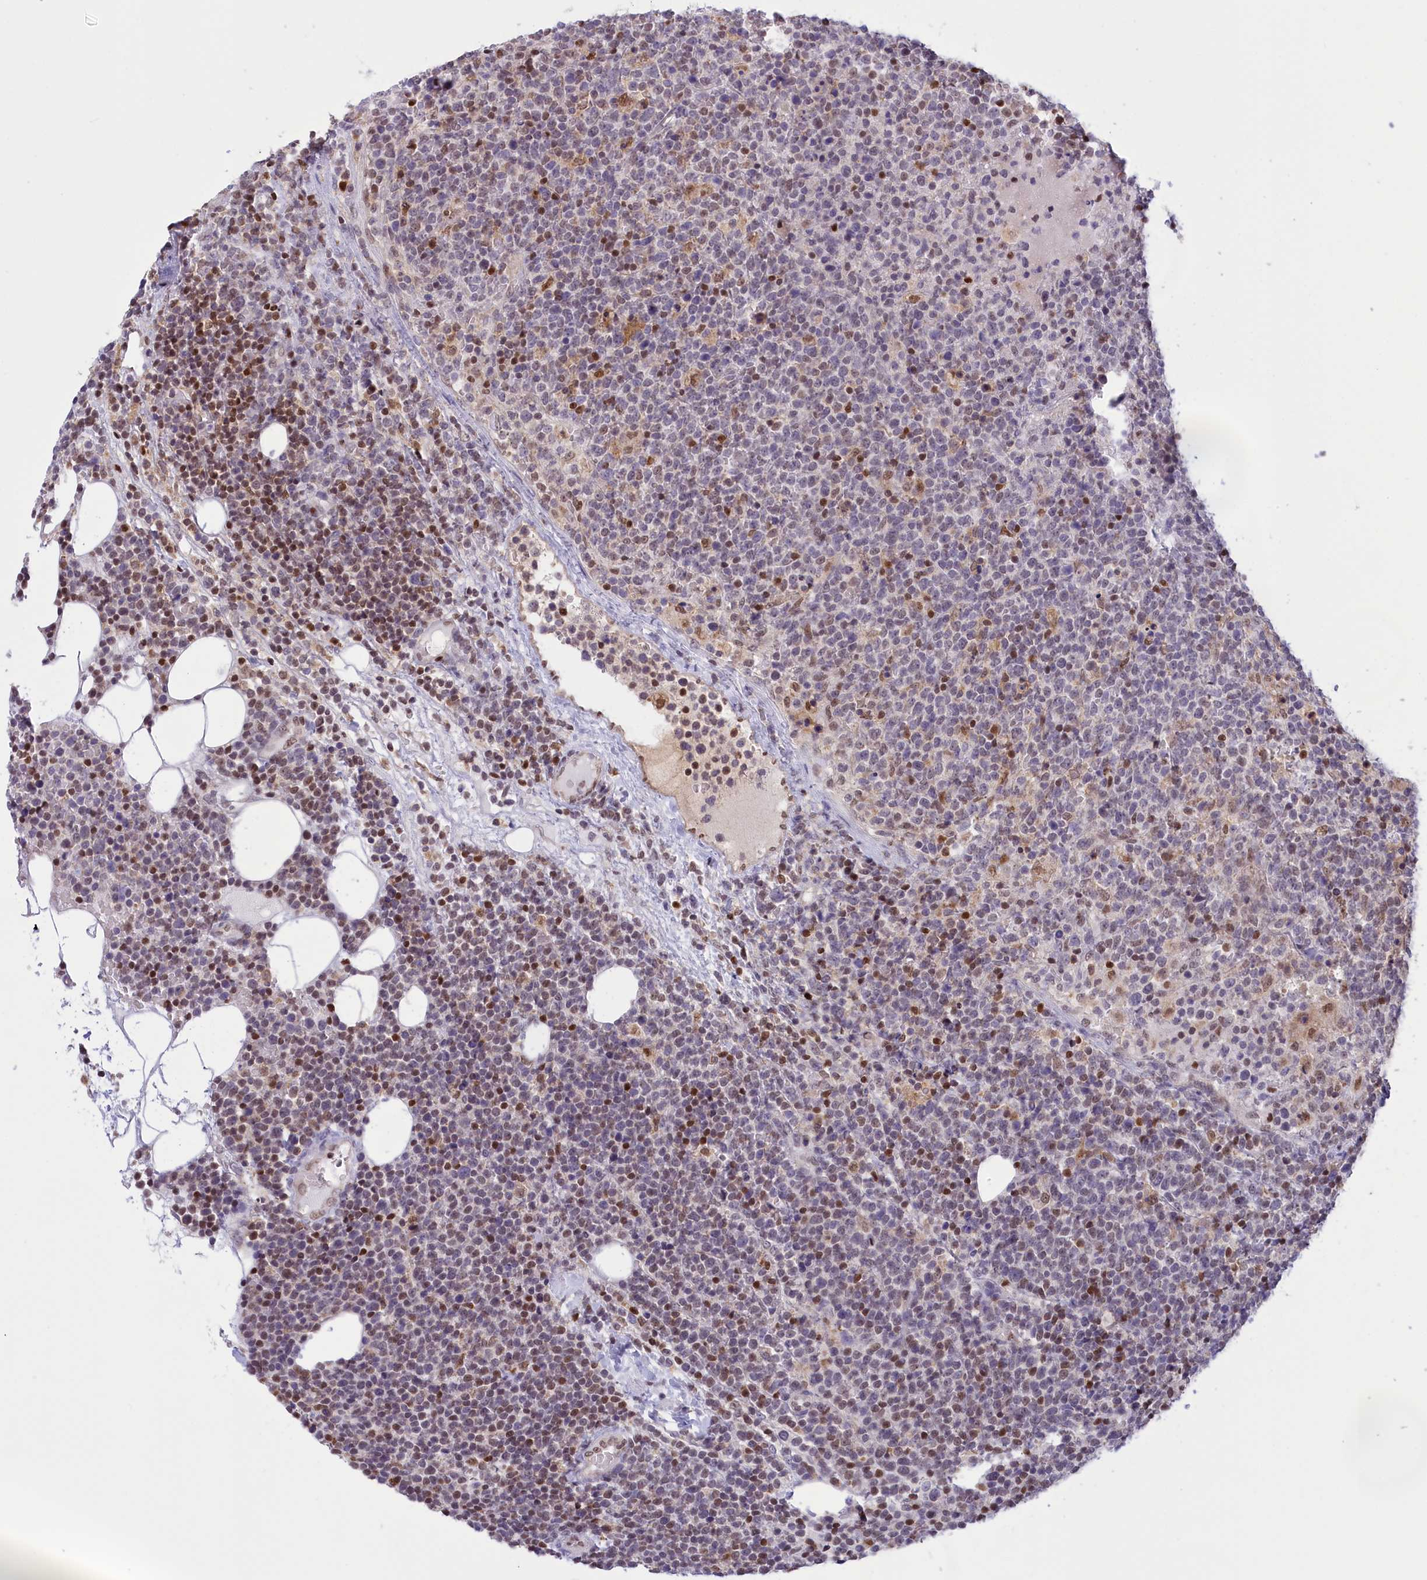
{"staining": {"intensity": "moderate", "quantity": "25%-75%", "location": "nuclear"}, "tissue": "lymphoma", "cell_type": "Tumor cells", "image_type": "cancer", "snomed": [{"axis": "morphology", "description": "Malignant lymphoma, non-Hodgkin's type, High grade"}, {"axis": "topography", "description": "Lymph node"}], "caption": "Moderate nuclear protein positivity is seen in about 25%-75% of tumor cells in lymphoma.", "gene": "IZUMO2", "patient": {"sex": "male", "age": 61}}